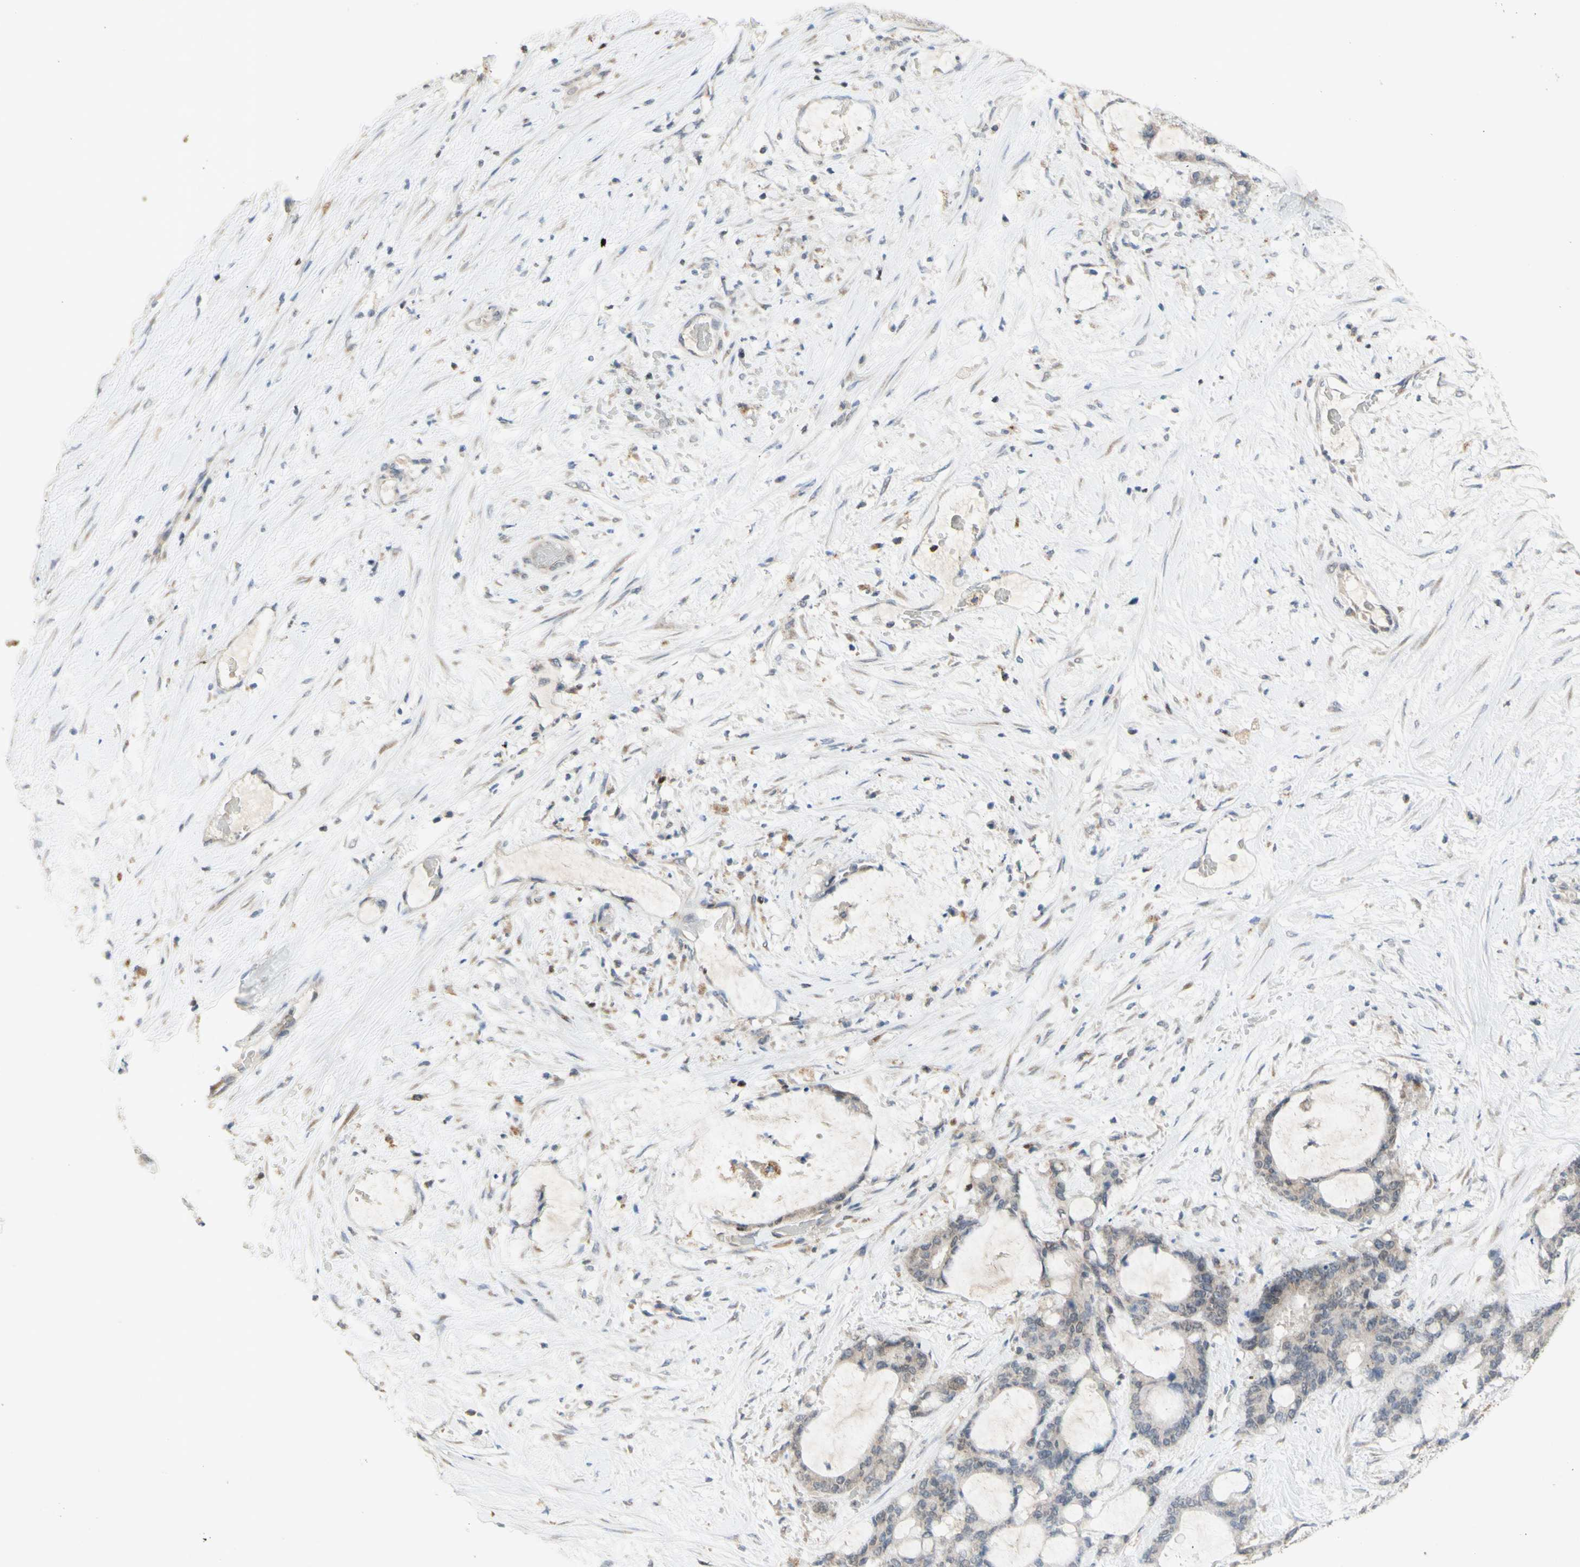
{"staining": {"intensity": "weak", "quantity": ">75%", "location": "cytoplasmic/membranous"}, "tissue": "liver cancer", "cell_type": "Tumor cells", "image_type": "cancer", "snomed": [{"axis": "morphology", "description": "Cholangiocarcinoma"}, {"axis": "topography", "description": "Liver"}], "caption": "This photomicrograph shows IHC staining of human cholangiocarcinoma (liver), with low weak cytoplasmic/membranous staining in approximately >75% of tumor cells.", "gene": "NLRP1", "patient": {"sex": "female", "age": 73}}